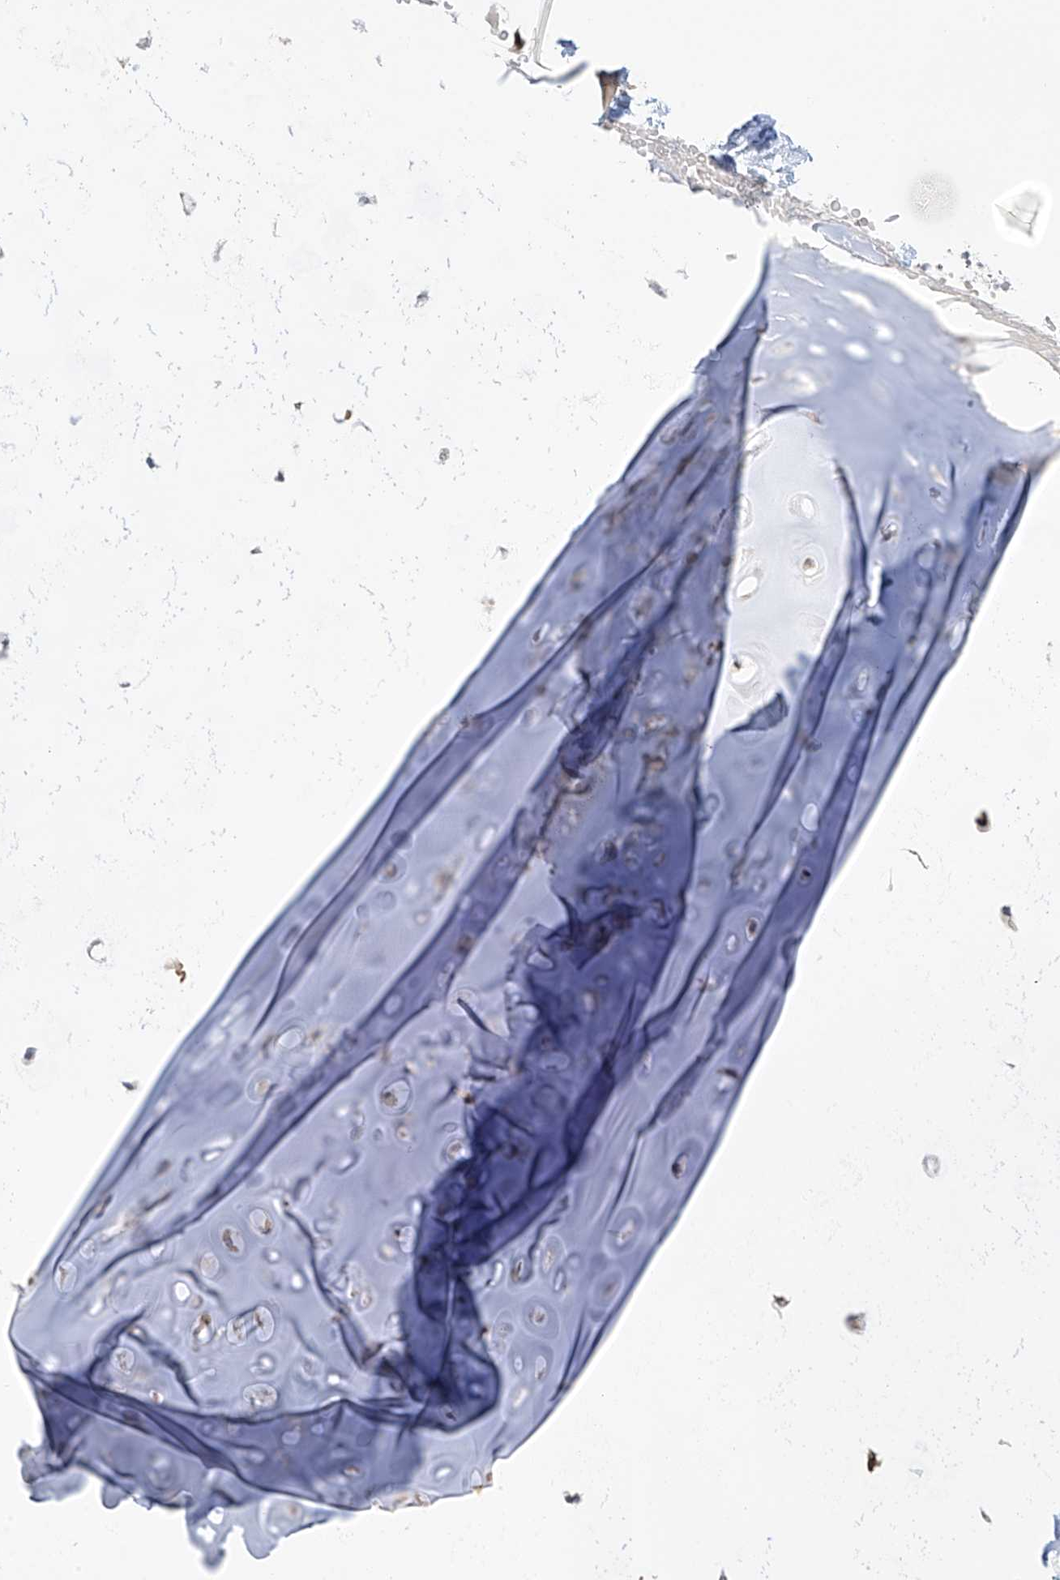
{"staining": {"intensity": "weak", "quantity": ">75%", "location": "cytoplasmic/membranous"}, "tissue": "adipose tissue", "cell_type": "Adipocytes", "image_type": "normal", "snomed": [{"axis": "morphology", "description": "Normal tissue, NOS"}, {"axis": "morphology", "description": "Basal cell carcinoma"}, {"axis": "topography", "description": "Cartilage tissue"}, {"axis": "topography", "description": "Nasopharynx"}, {"axis": "topography", "description": "Oral tissue"}], "caption": "IHC staining of normal adipose tissue, which reveals low levels of weak cytoplasmic/membranous staining in approximately >75% of adipocytes indicating weak cytoplasmic/membranous protein staining. The staining was performed using DAB (brown) for protein detection and nuclei were counterstained in hematoxylin (blue).", "gene": "ZNF641", "patient": {"sex": "female", "age": 77}}